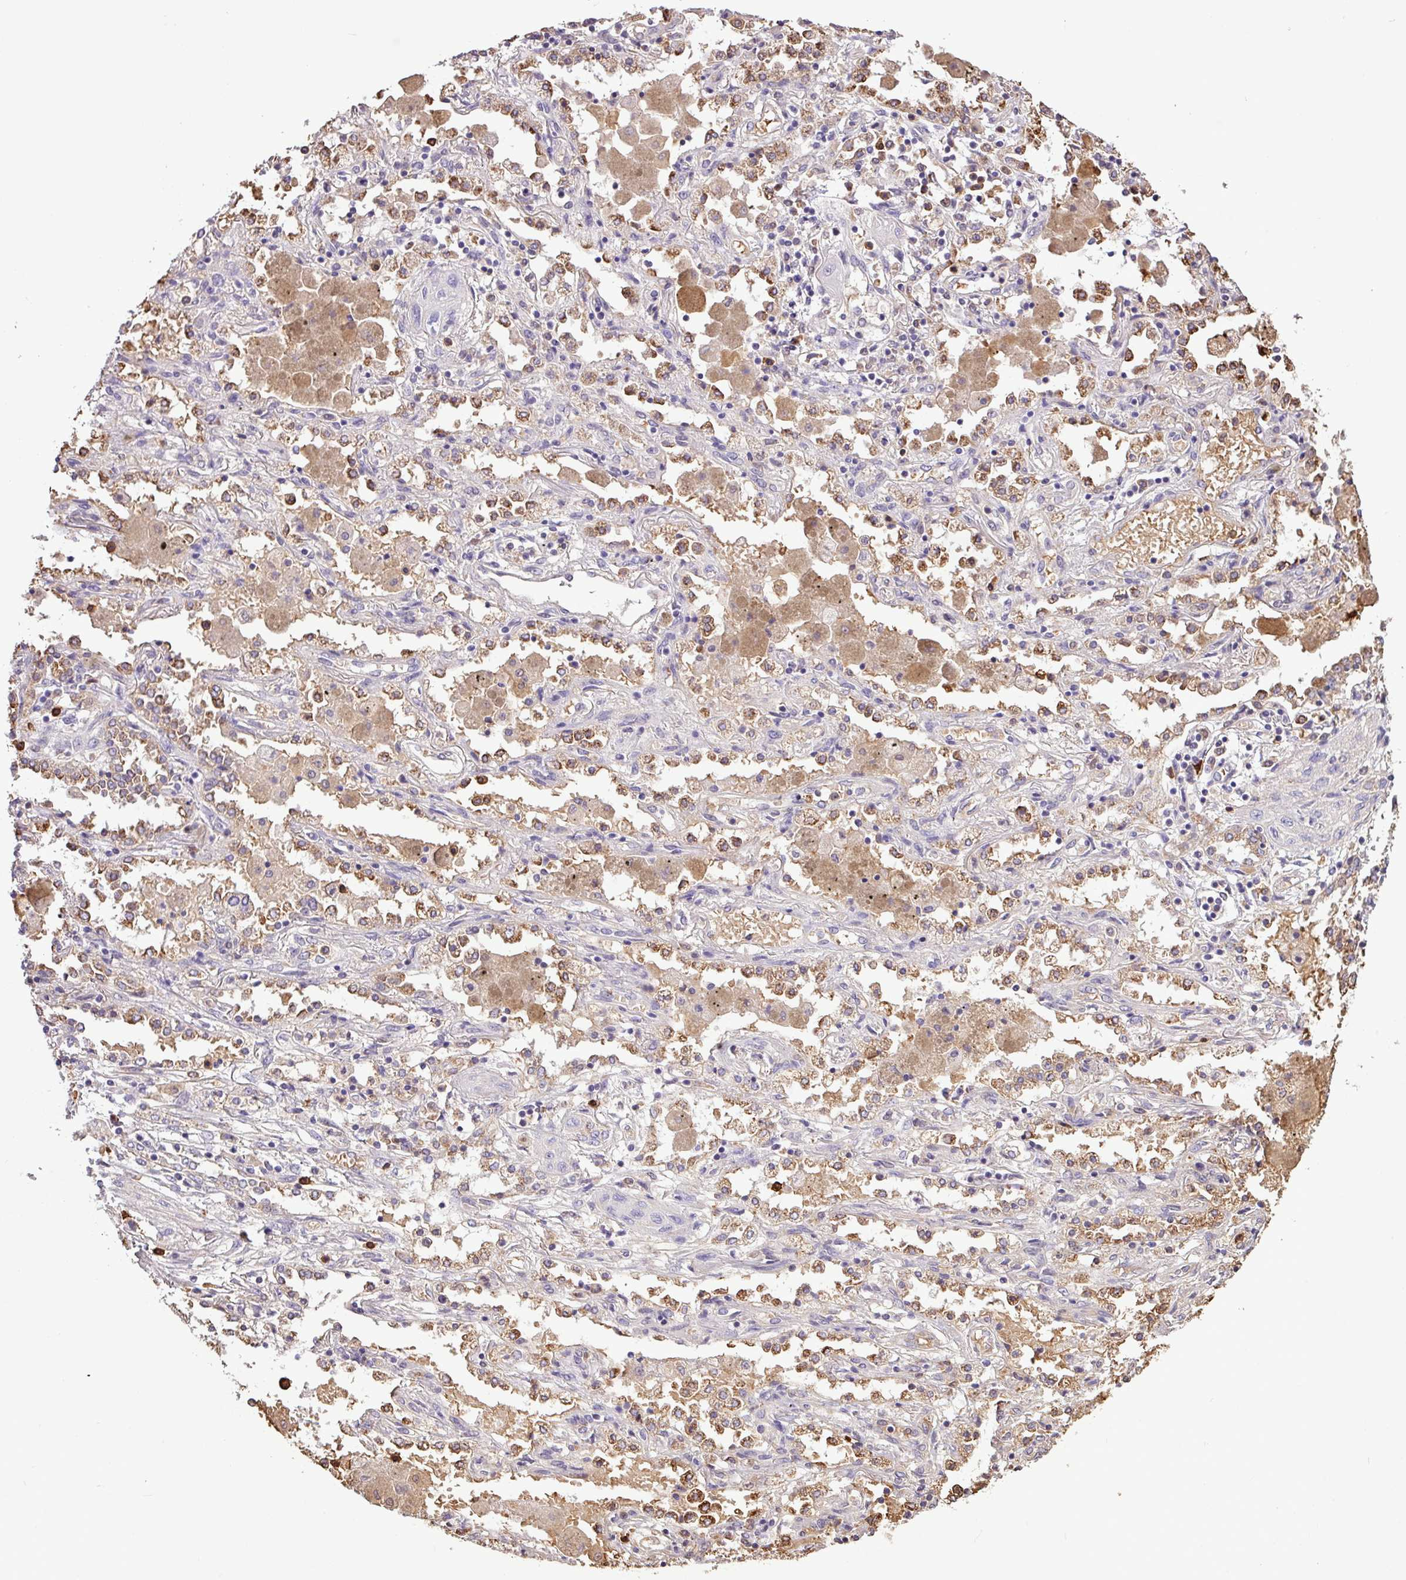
{"staining": {"intensity": "moderate", "quantity": "25%-75%", "location": "cytoplasmic/membranous"}, "tissue": "lung cancer", "cell_type": "Tumor cells", "image_type": "cancer", "snomed": [{"axis": "morphology", "description": "Squamous cell carcinoma, NOS"}, {"axis": "topography", "description": "Lung"}], "caption": "Human lung squamous cell carcinoma stained with a brown dye reveals moderate cytoplasmic/membranous positive expression in approximately 25%-75% of tumor cells.", "gene": "CHST11", "patient": {"sex": "female", "age": 47}}